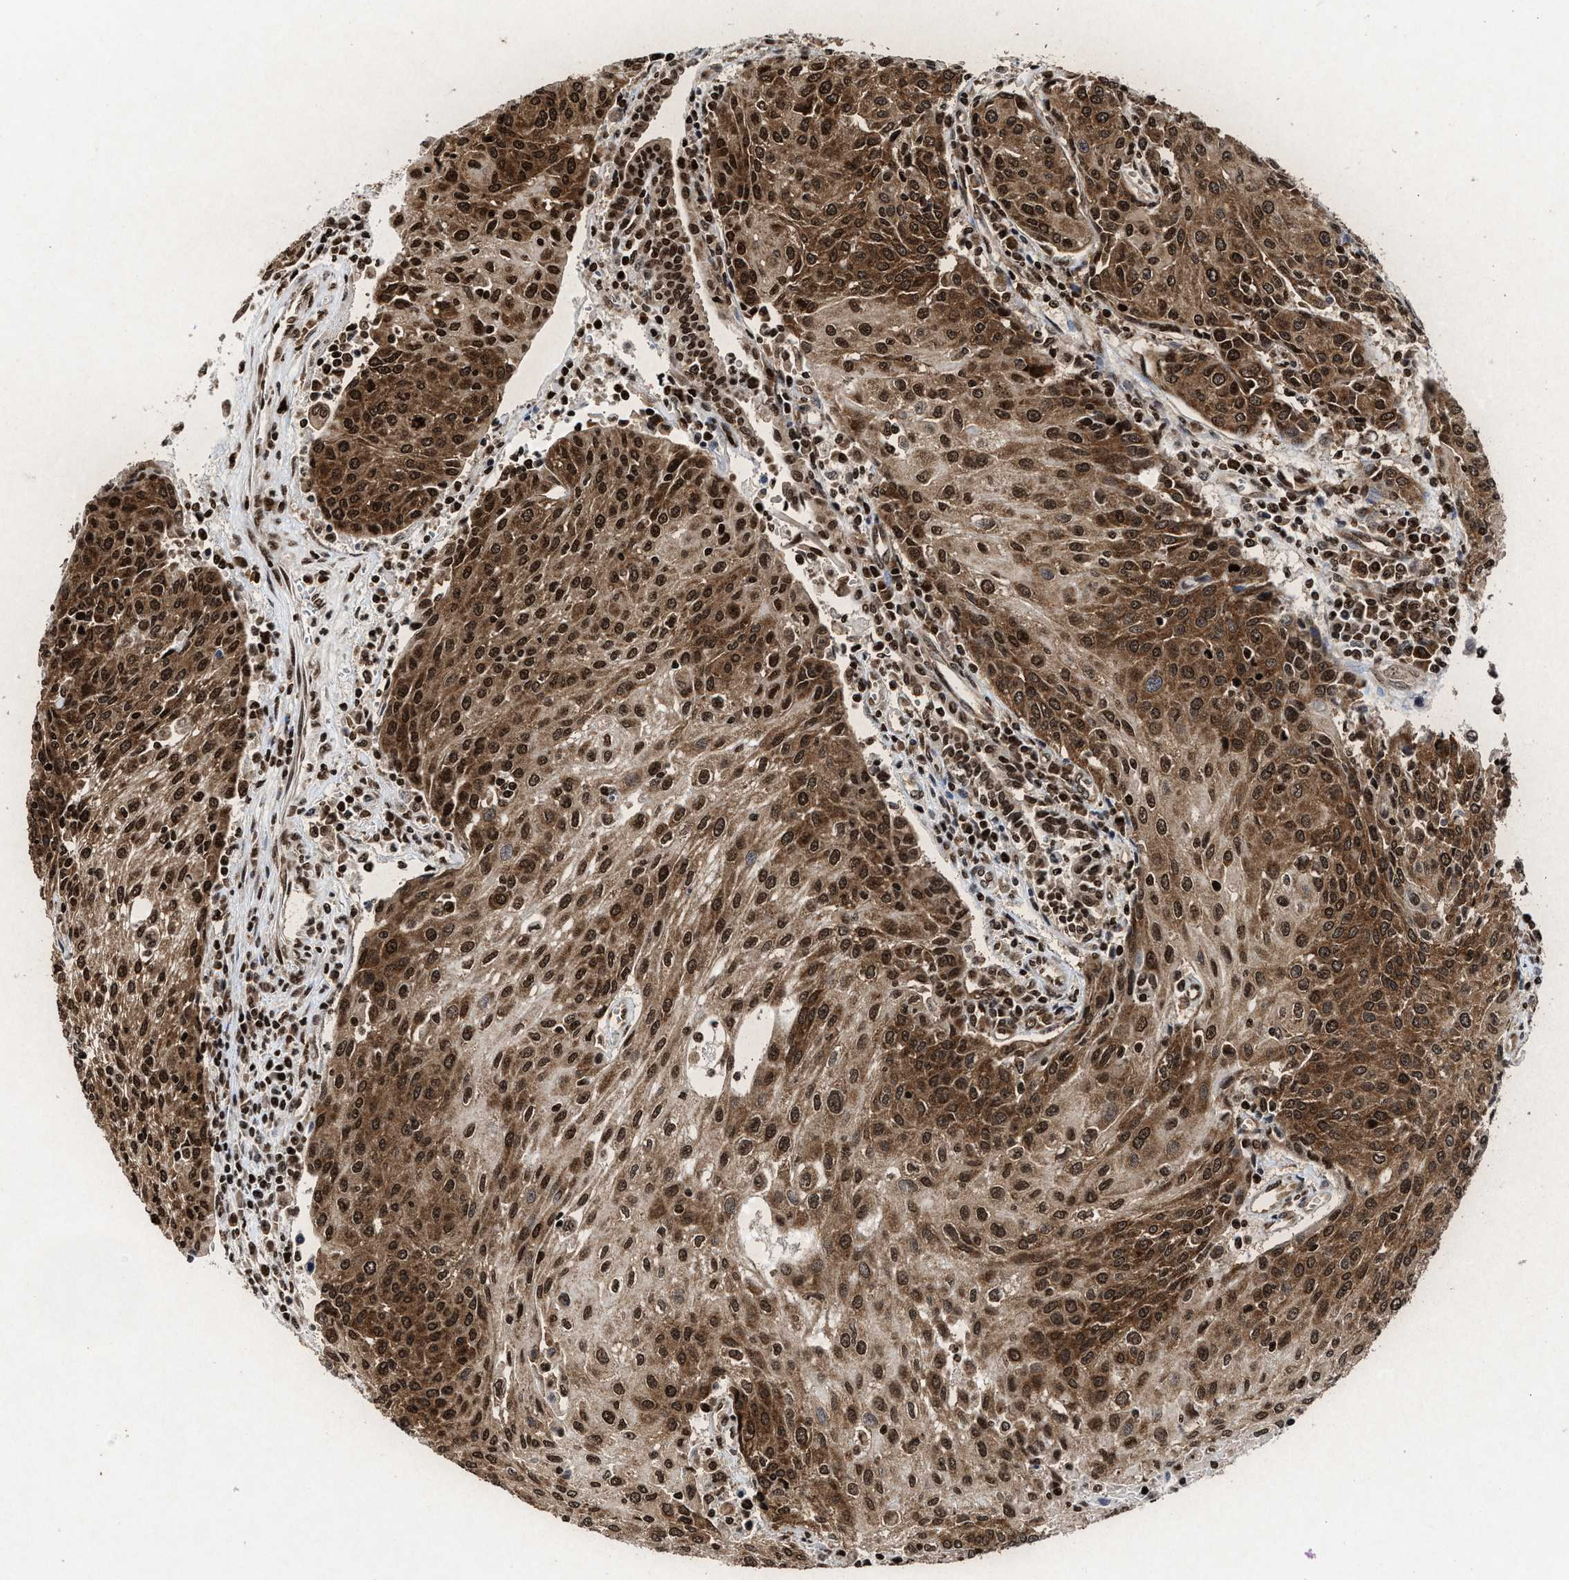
{"staining": {"intensity": "strong", "quantity": ">75%", "location": "cytoplasmic/membranous,nuclear"}, "tissue": "urothelial cancer", "cell_type": "Tumor cells", "image_type": "cancer", "snomed": [{"axis": "morphology", "description": "Urothelial carcinoma, High grade"}, {"axis": "topography", "description": "Urinary bladder"}], "caption": "Protein expression by immunohistochemistry demonstrates strong cytoplasmic/membranous and nuclear staining in approximately >75% of tumor cells in high-grade urothelial carcinoma.", "gene": "ALYREF", "patient": {"sex": "female", "age": 85}}